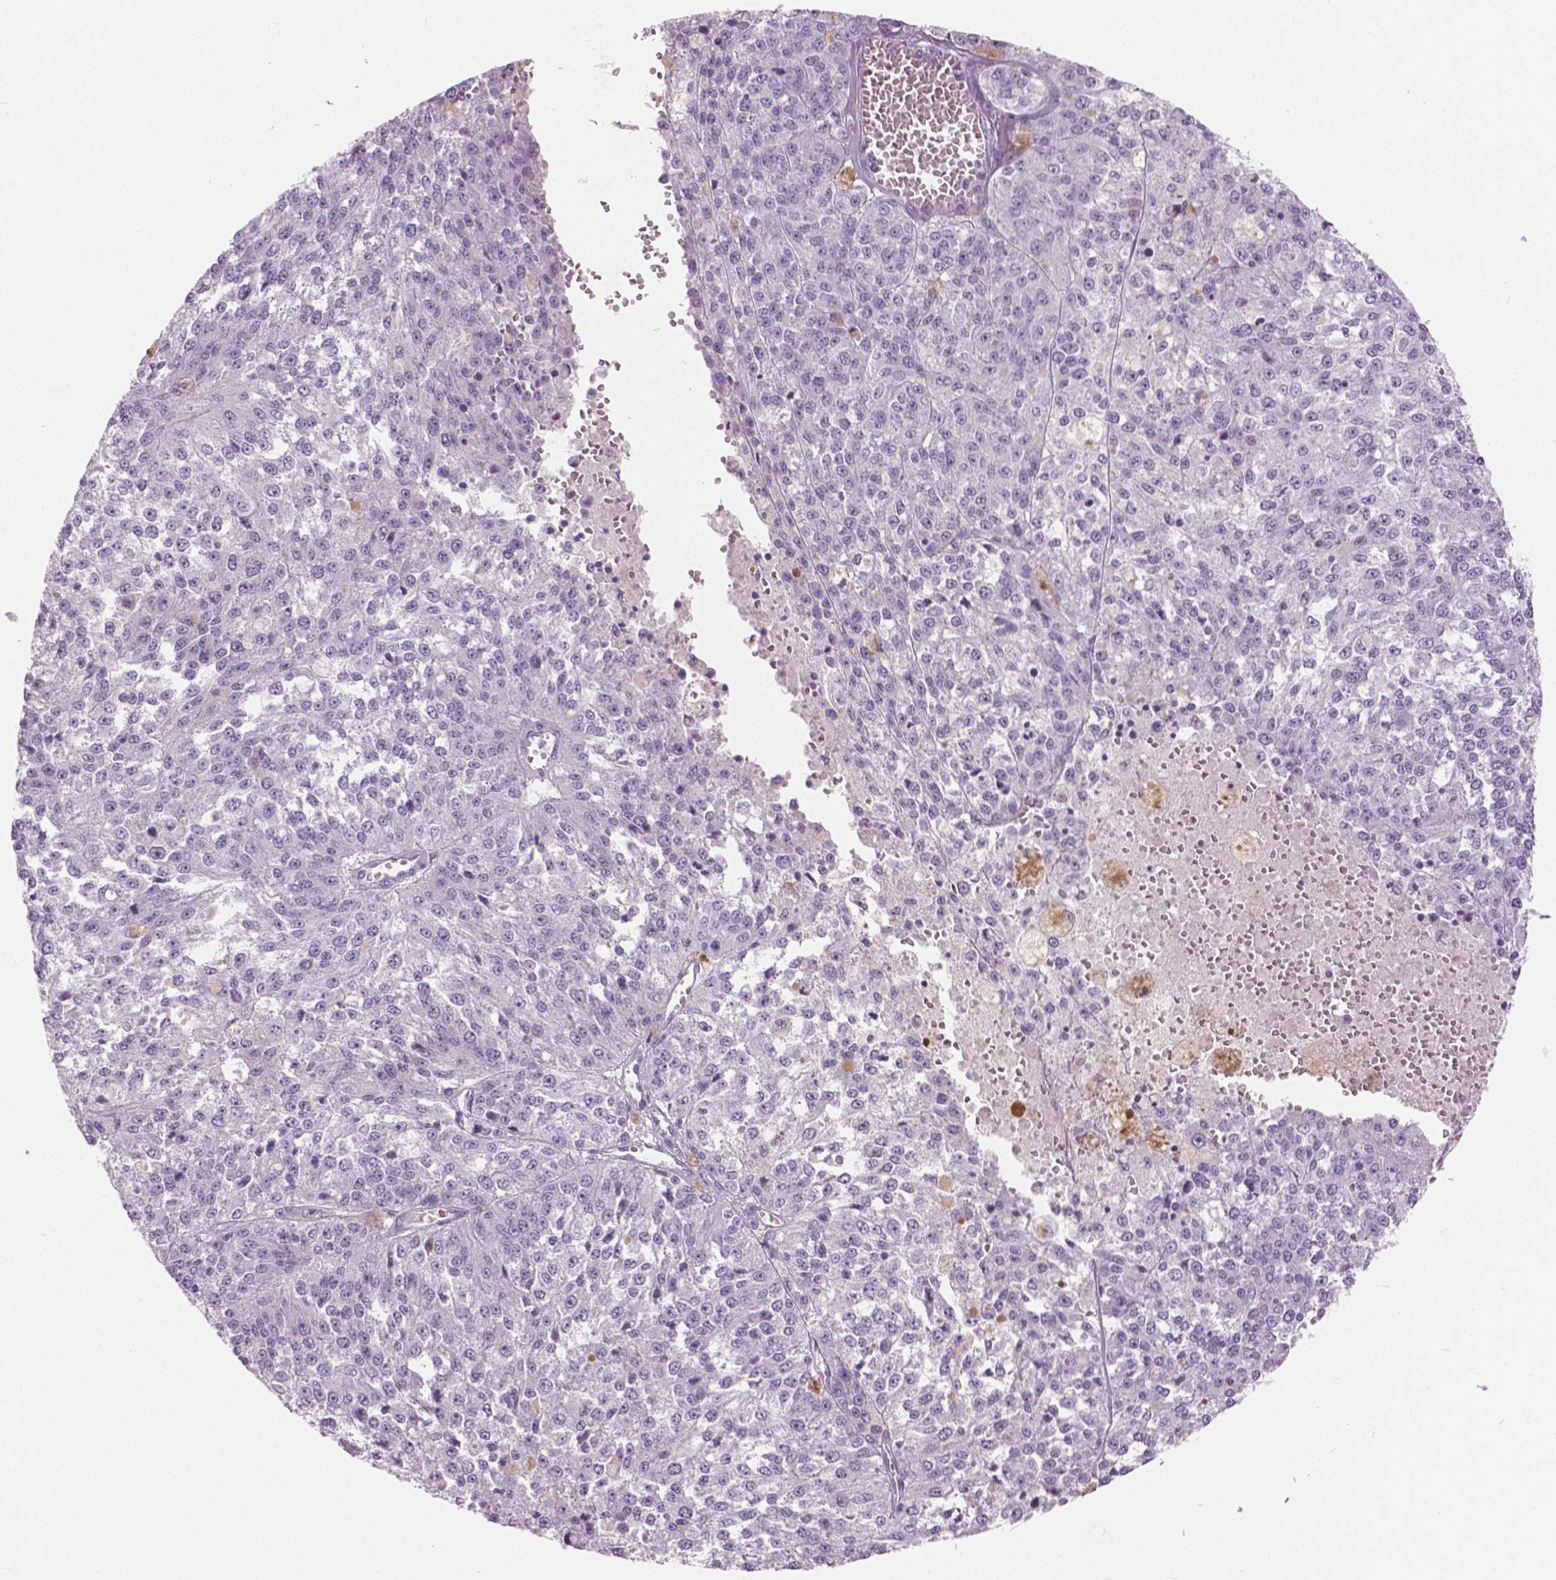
{"staining": {"intensity": "negative", "quantity": "none", "location": "none"}, "tissue": "melanoma", "cell_type": "Tumor cells", "image_type": "cancer", "snomed": [{"axis": "morphology", "description": "Malignant melanoma, Metastatic site"}, {"axis": "topography", "description": "Lymph node"}], "caption": "Histopathology image shows no significant protein expression in tumor cells of melanoma. (Immunohistochemistry (ihc), brightfield microscopy, high magnification).", "gene": "GALM", "patient": {"sex": "female", "age": 64}}